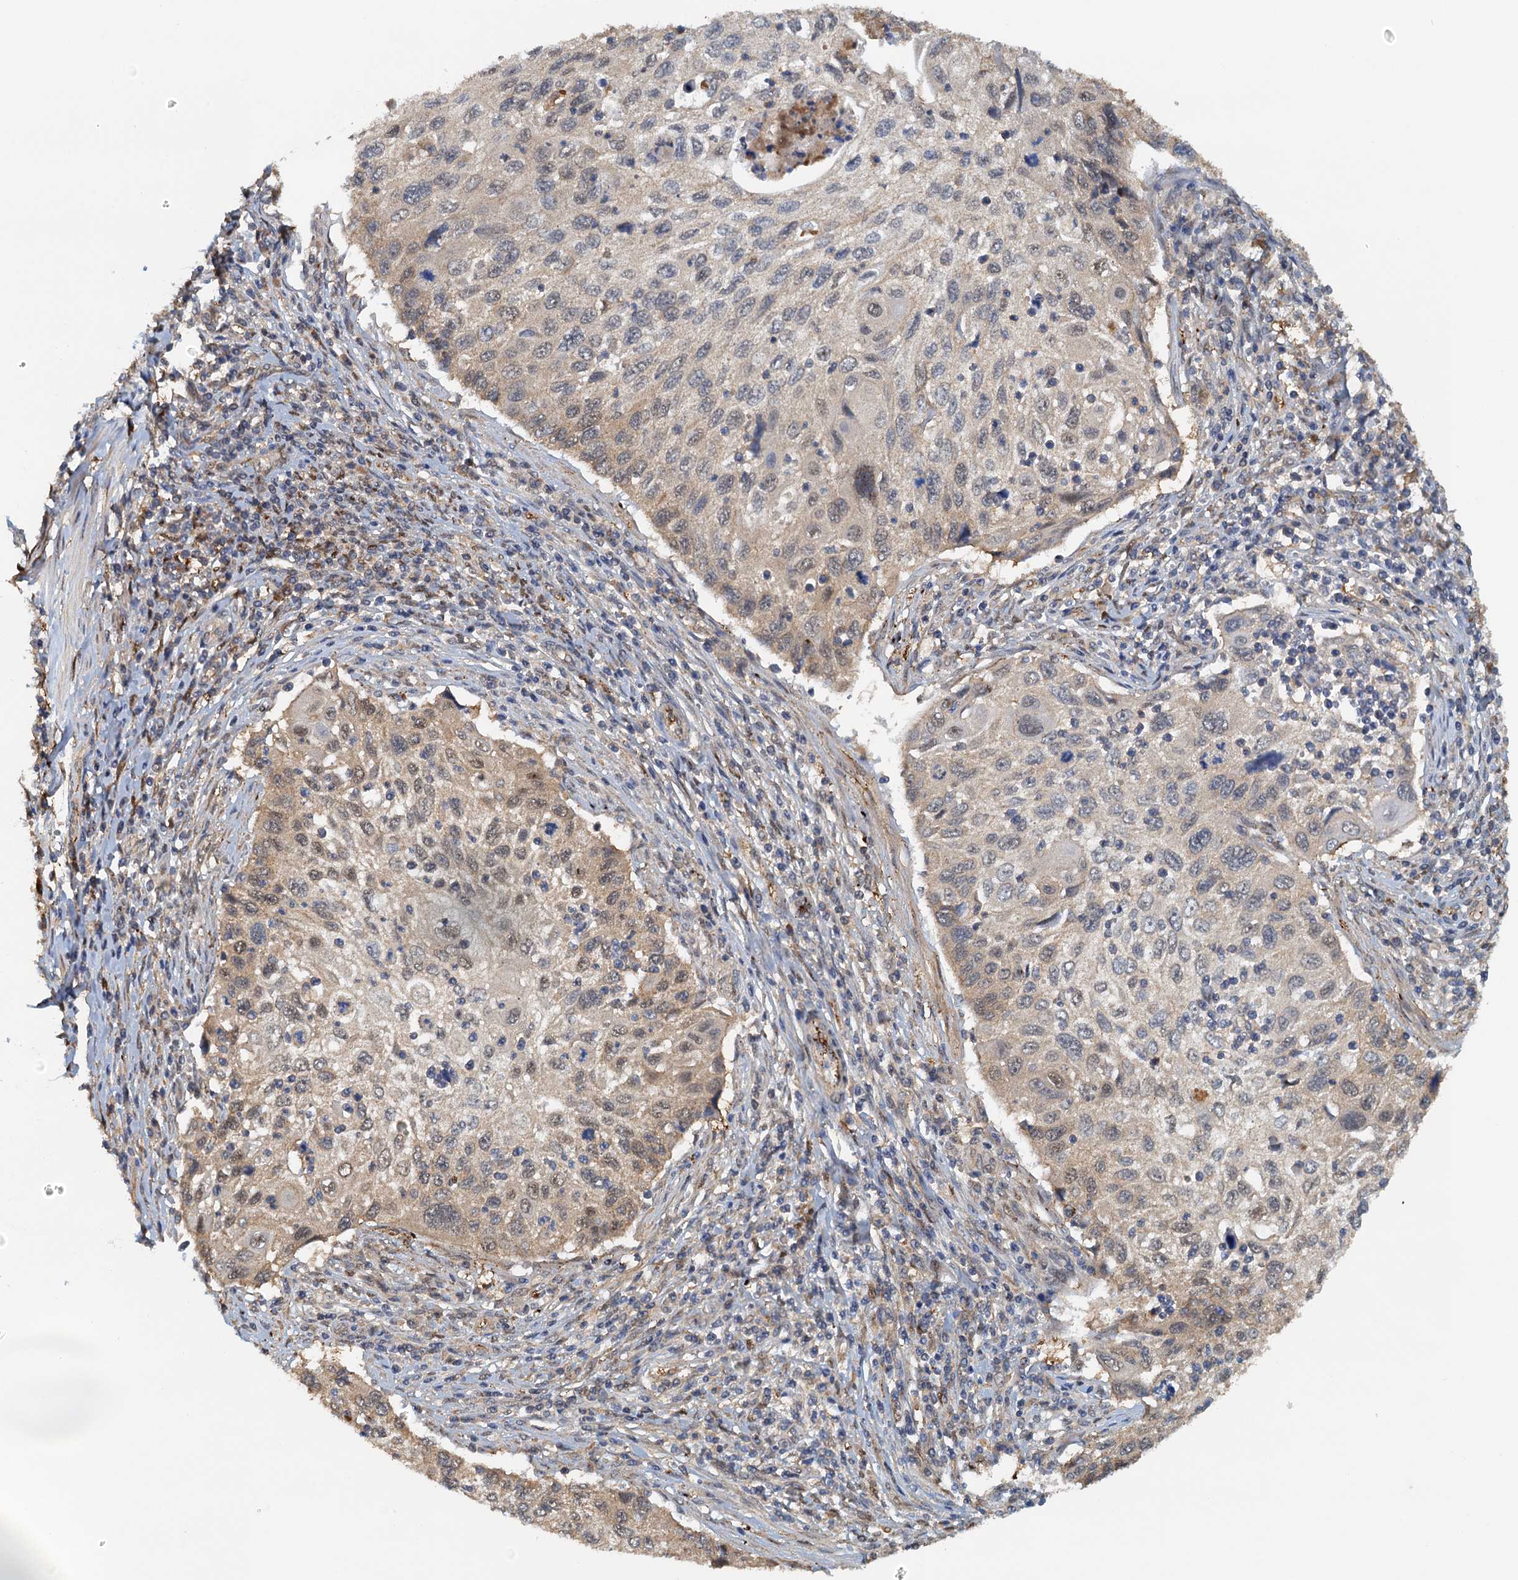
{"staining": {"intensity": "weak", "quantity": "<25%", "location": "cytoplasmic/membranous,nuclear"}, "tissue": "cervical cancer", "cell_type": "Tumor cells", "image_type": "cancer", "snomed": [{"axis": "morphology", "description": "Squamous cell carcinoma, NOS"}, {"axis": "topography", "description": "Cervix"}], "caption": "Image shows no significant protein expression in tumor cells of cervical cancer (squamous cell carcinoma). (DAB (3,3'-diaminobenzidine) IHC, high magnification).", "gene": "UBL7", "patient": {"sex": "female", "age": 70}}